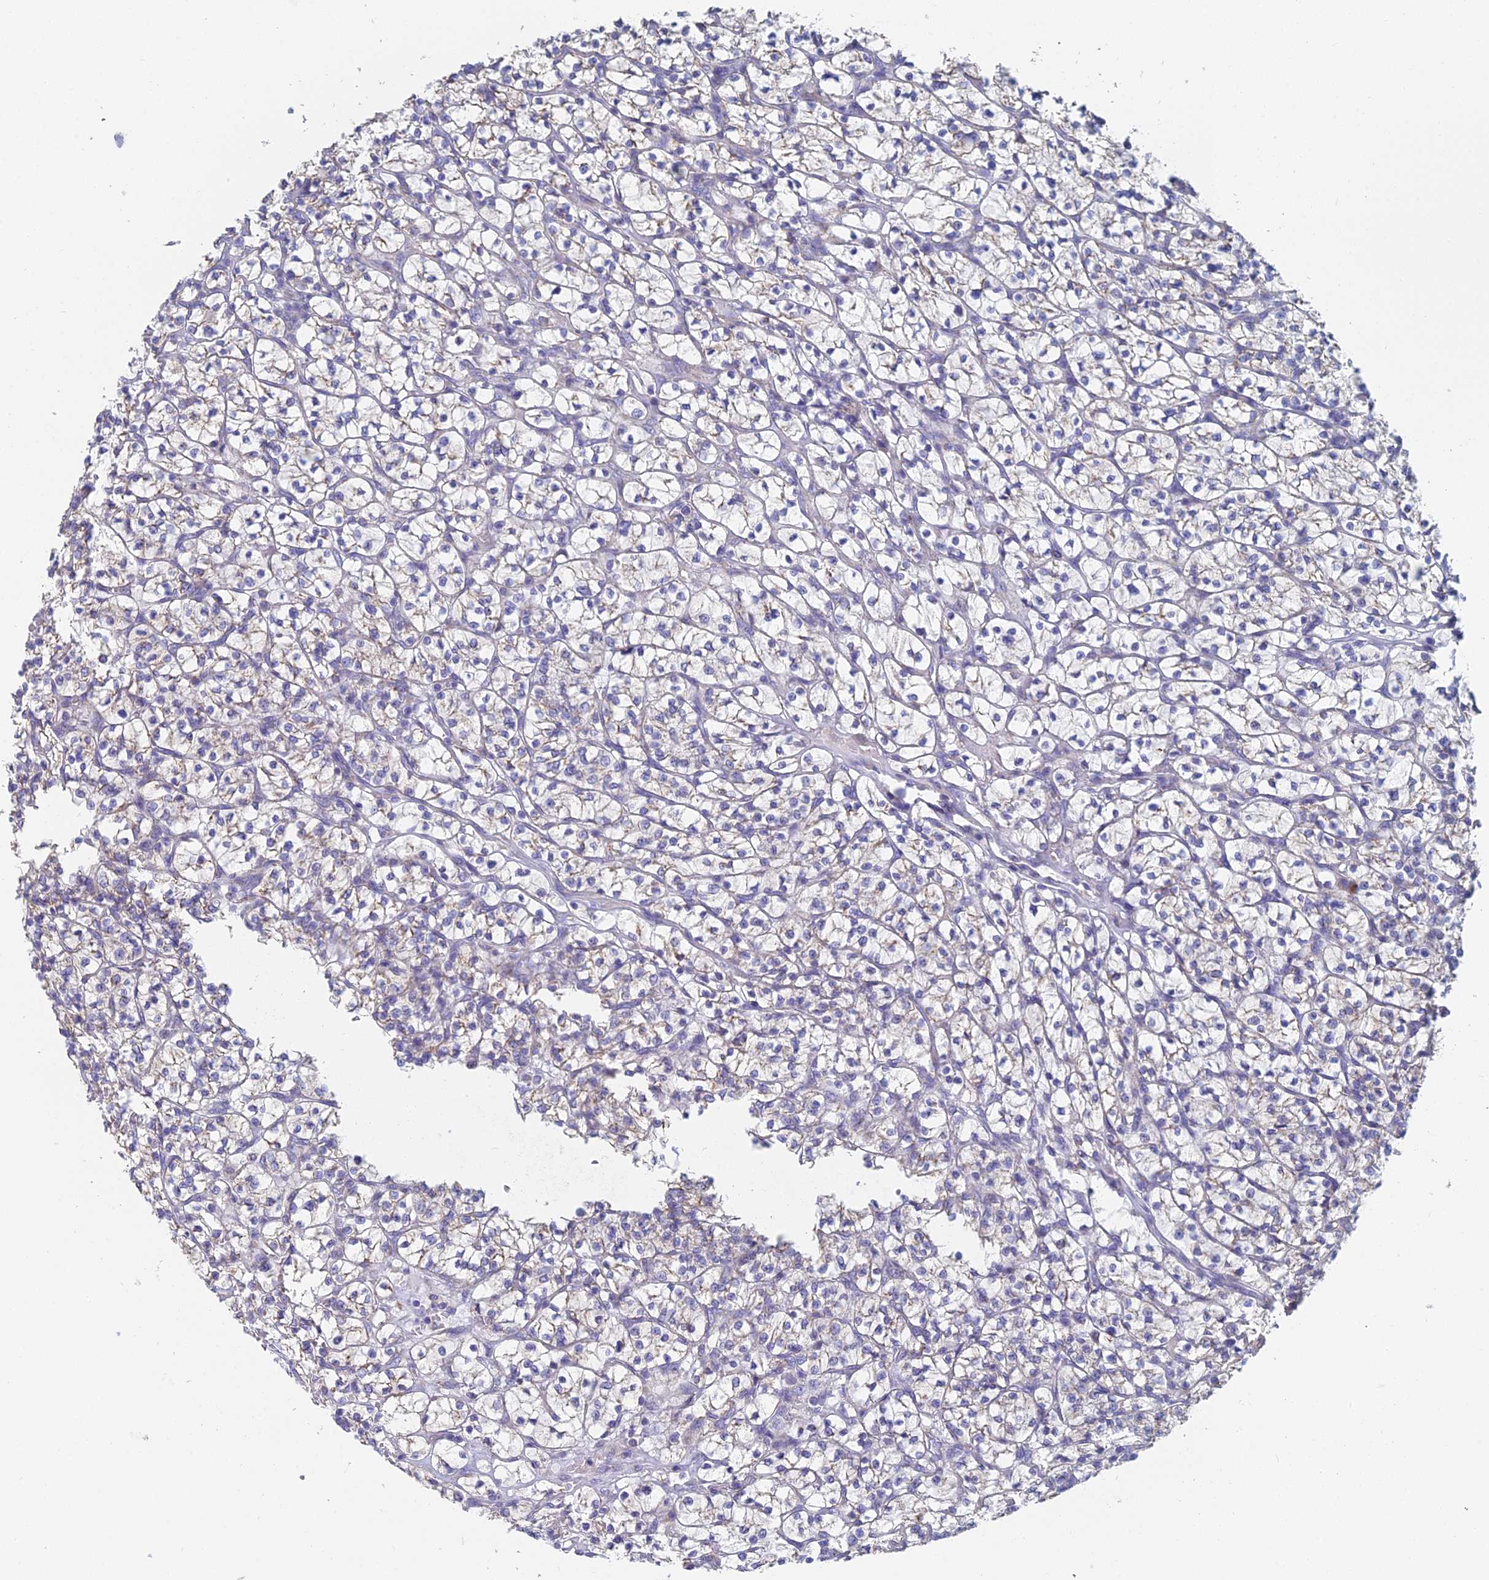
{"staining": {"intensity": "weak", "quantity": "<25%", "location": "cytoplasmic/membranous"}, "tissue": "renal cancer", "cell_type": "Tumor cells", "image_type": "cancer", "snomed": [{"axis": "morphology", "description": "Adenocarcinoma, NOS"}, {"axis": "topography", "description": "Kidney"}], "caption": "Tumor cells show no significant staining in renal adenocarcinoma.", "gene": "CRACR2B", "patient": {"sex": "female", "age": 64}}